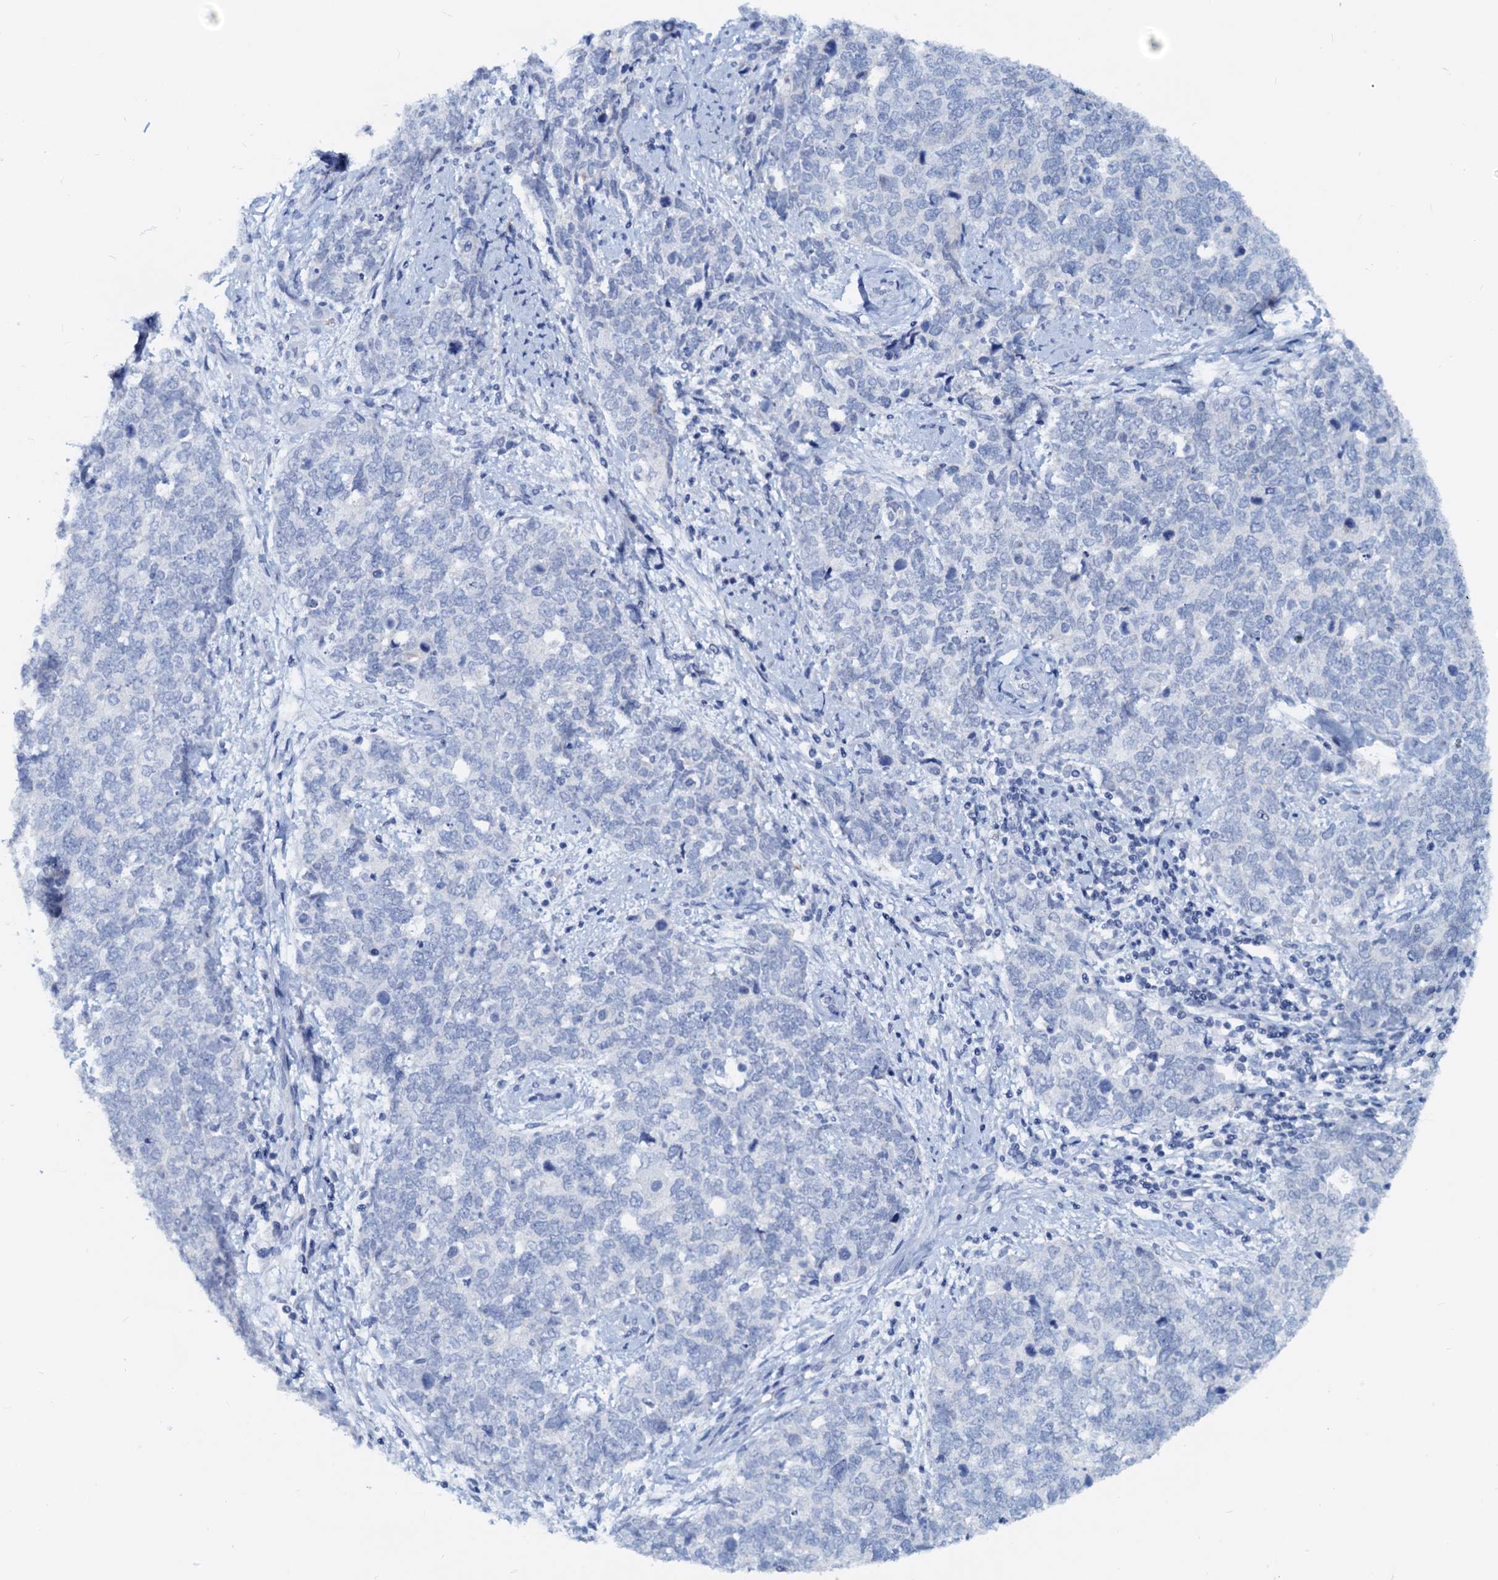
{"staining": {"intensity": "negative", "quantity": "none", "location": "none"}, "tissue": "cervical cancer", "cell_type": "Tumor cells", "image_type": "cancer", "snomed": [{"axis": "morphology", "description": "Squamous cell carcinoma, NOS"}, {"axis": "topography", "description": "Cervix"}], "caption": "Cervical squamous cell carcinoma was stained to show a protein in brown. There is no significant expression in tumor cells.", "gene": "PTGES3", "patient": {"sex": "female", "age": 63}}